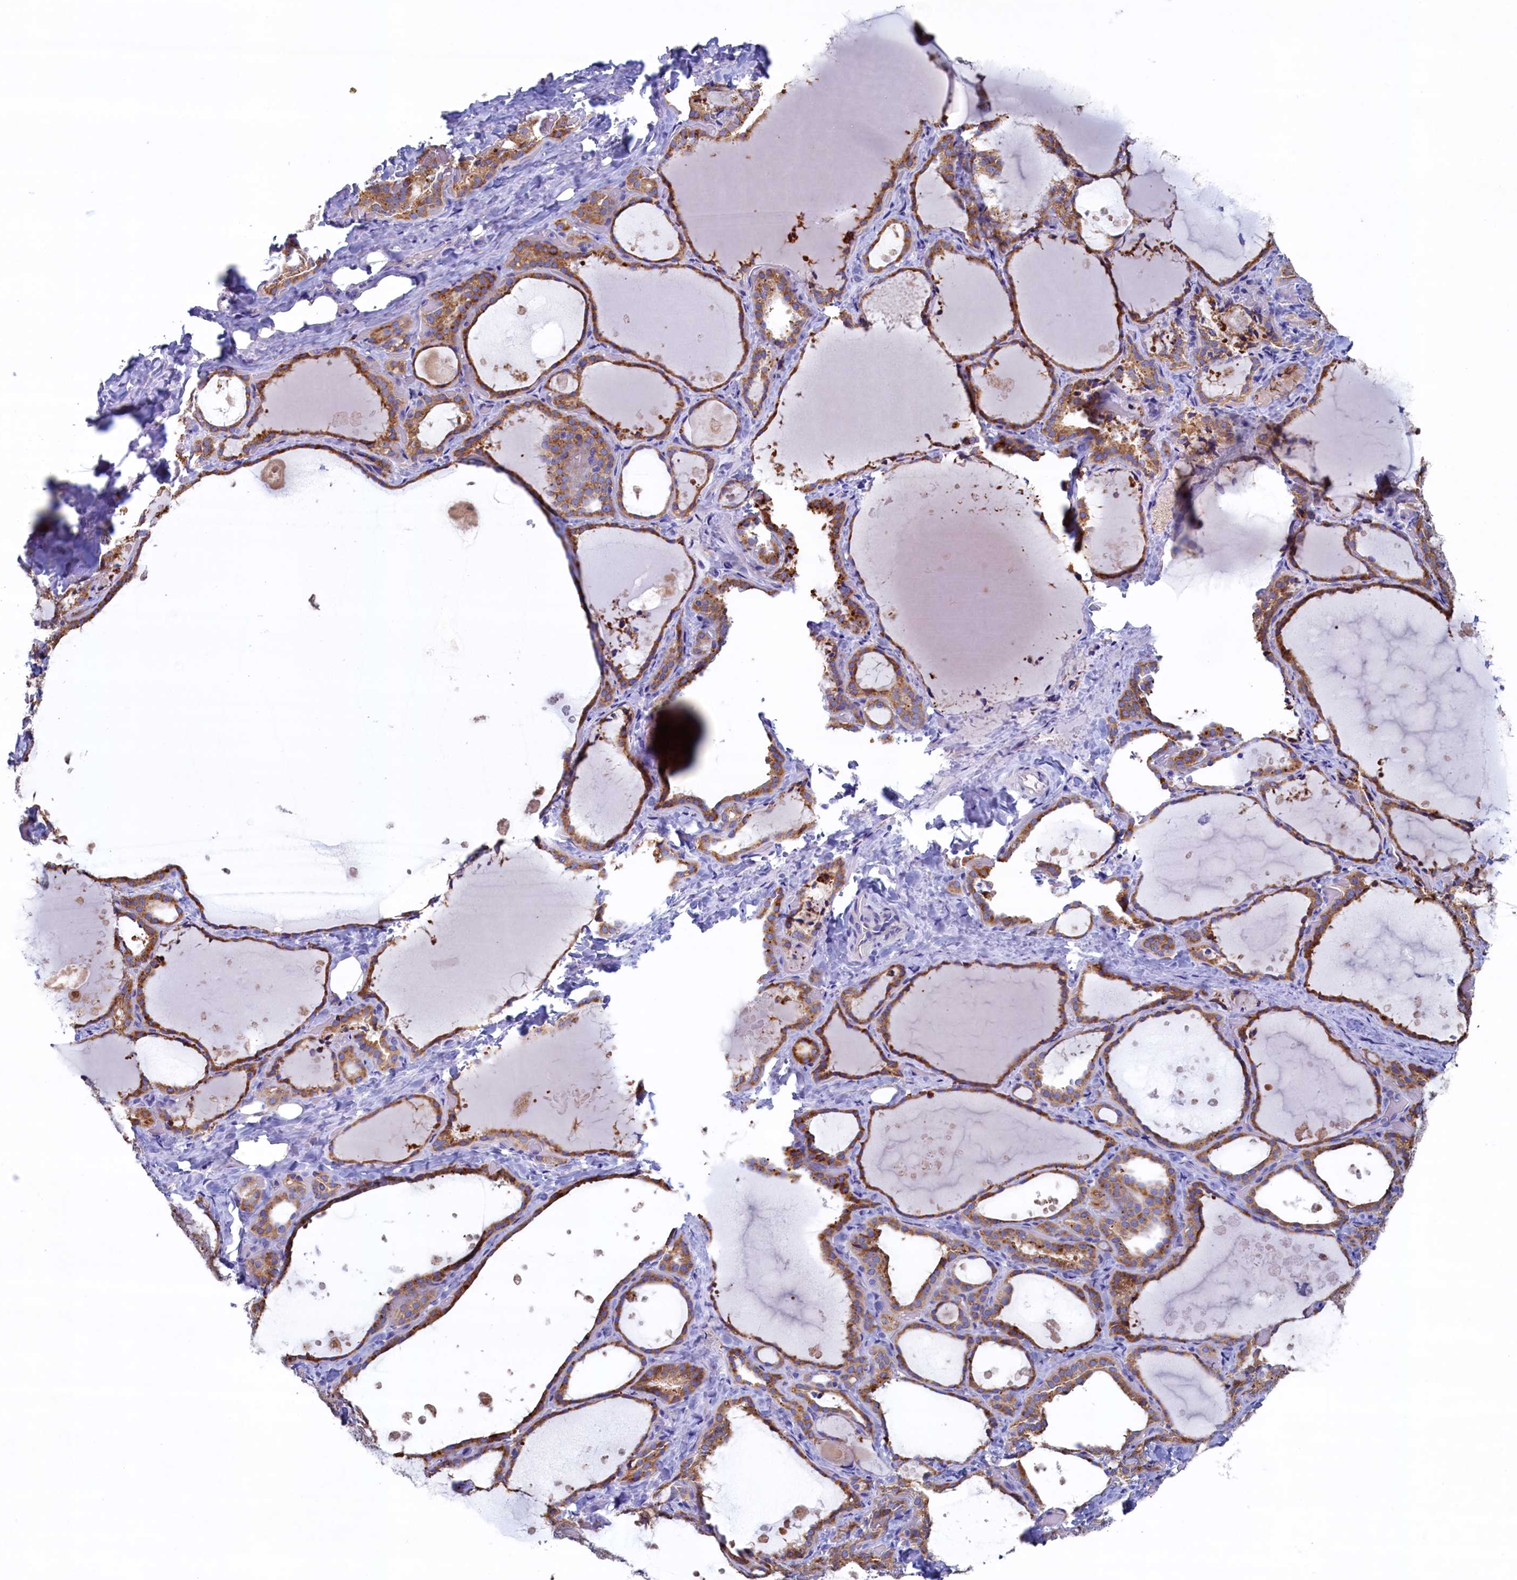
{"staining": {"intensity": "moderate", "quantity": ">75%", "location": "cytoplasmic/membranous"}, "tissue": "thyroid gland", "cell_type": "Glandular cells", "image_type": "normal", "snomed": [{"axis": "morphology", "description": "Normal tissue, NOS"}, {"axis": "topography", "description": "Thyroid gland"}], "caption": "The photomicrograph exhibits immunohistochemical staining of benign thyroid gland. There is moderate cytoplasmic/membranous staining is identified in about >75% of glandular cells. (DAB (3,3'-diaminobenzidine) IHC with brightfield microscopy, high magnification).", "gene": "CBLIF", "patient": {"sex": "female", "age": 44}}